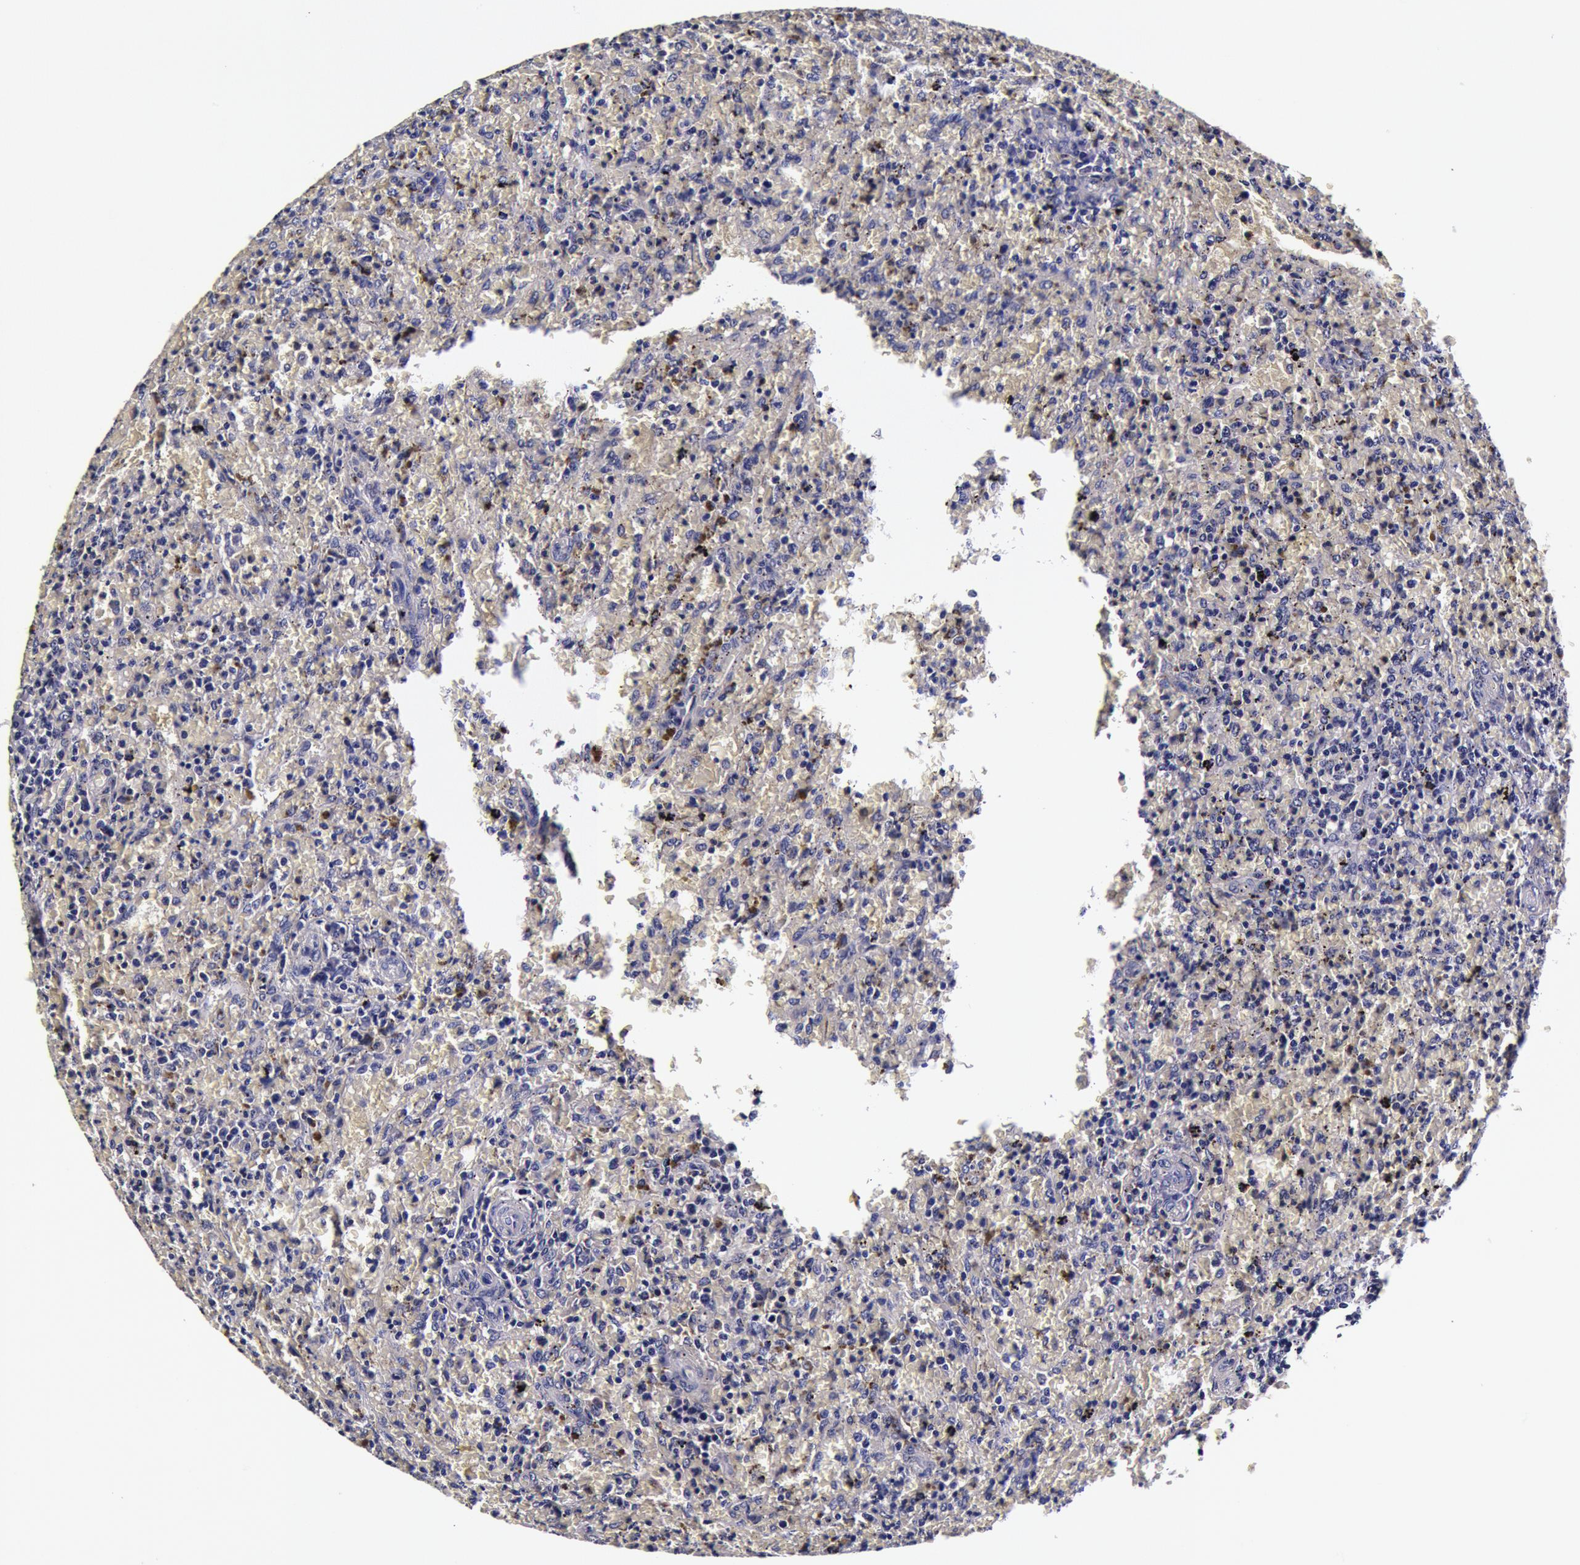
{"staining": {"intensity": "negative", "quantity": "none", "location": "none"}, "tissue": "lymphoma", "cell_type": "Tumor cells", "image_type": "cancer", "snomed": [{"axis": "morphology", "description": "Malignant lymphoma, non-Hodgkin's type, High grade"}, {"axis": "topography", "description": "Spleen"}, {"axis": "topography", "description": "Lymph node"}], "caption": "An IHC photomicrograph of lymphoma is shown. There is no staining in tumor cells of lymphoma.", "gene": "CCDC22", "patient": {"sex": "female", "age": 70}}